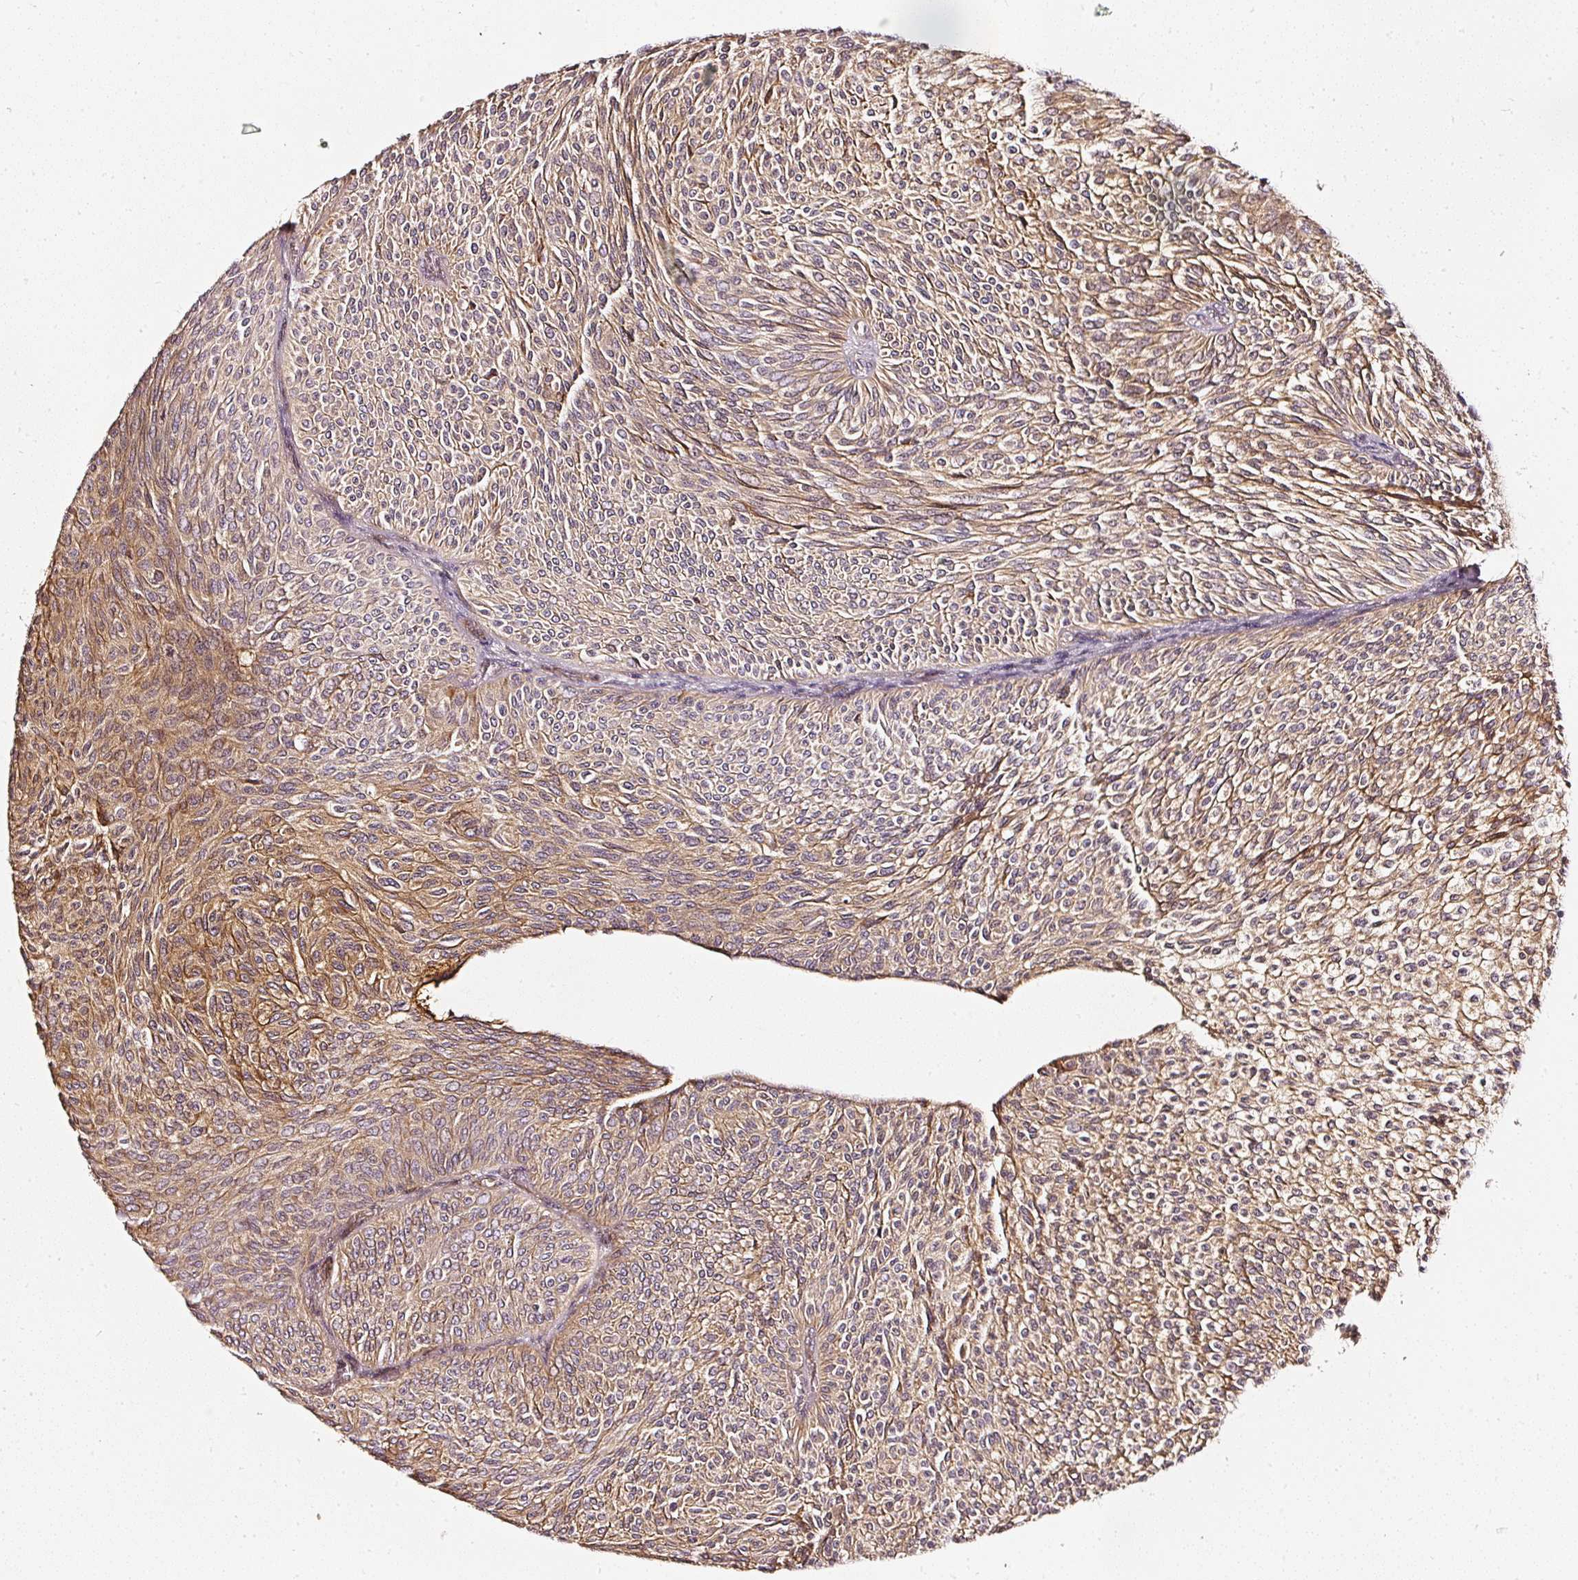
{"staining": {"intensity": "moderate", "quantity": ">75%", "location": "cytoplasmic/membranous,nuclear"}, "tissue": "urothelial cancer", "cell_type": "Tumor cells", "image_type": "cancer", "snomed": [{"axis": "morphology", "description": "Urothelial carcinoma, Low grade"}, {"axis": "topography", "description": "Urinary bladder"}], "caption": "The image reveals immunohistochemical staining of low-grade urothelial carcinoma. There is moderate cytoplasmic/membranous and nuclear positivity is appreciated in approximately >75% of tumor cells.", "gene": "ASMTL", "patient": {"sex": "male", "age": 91}}